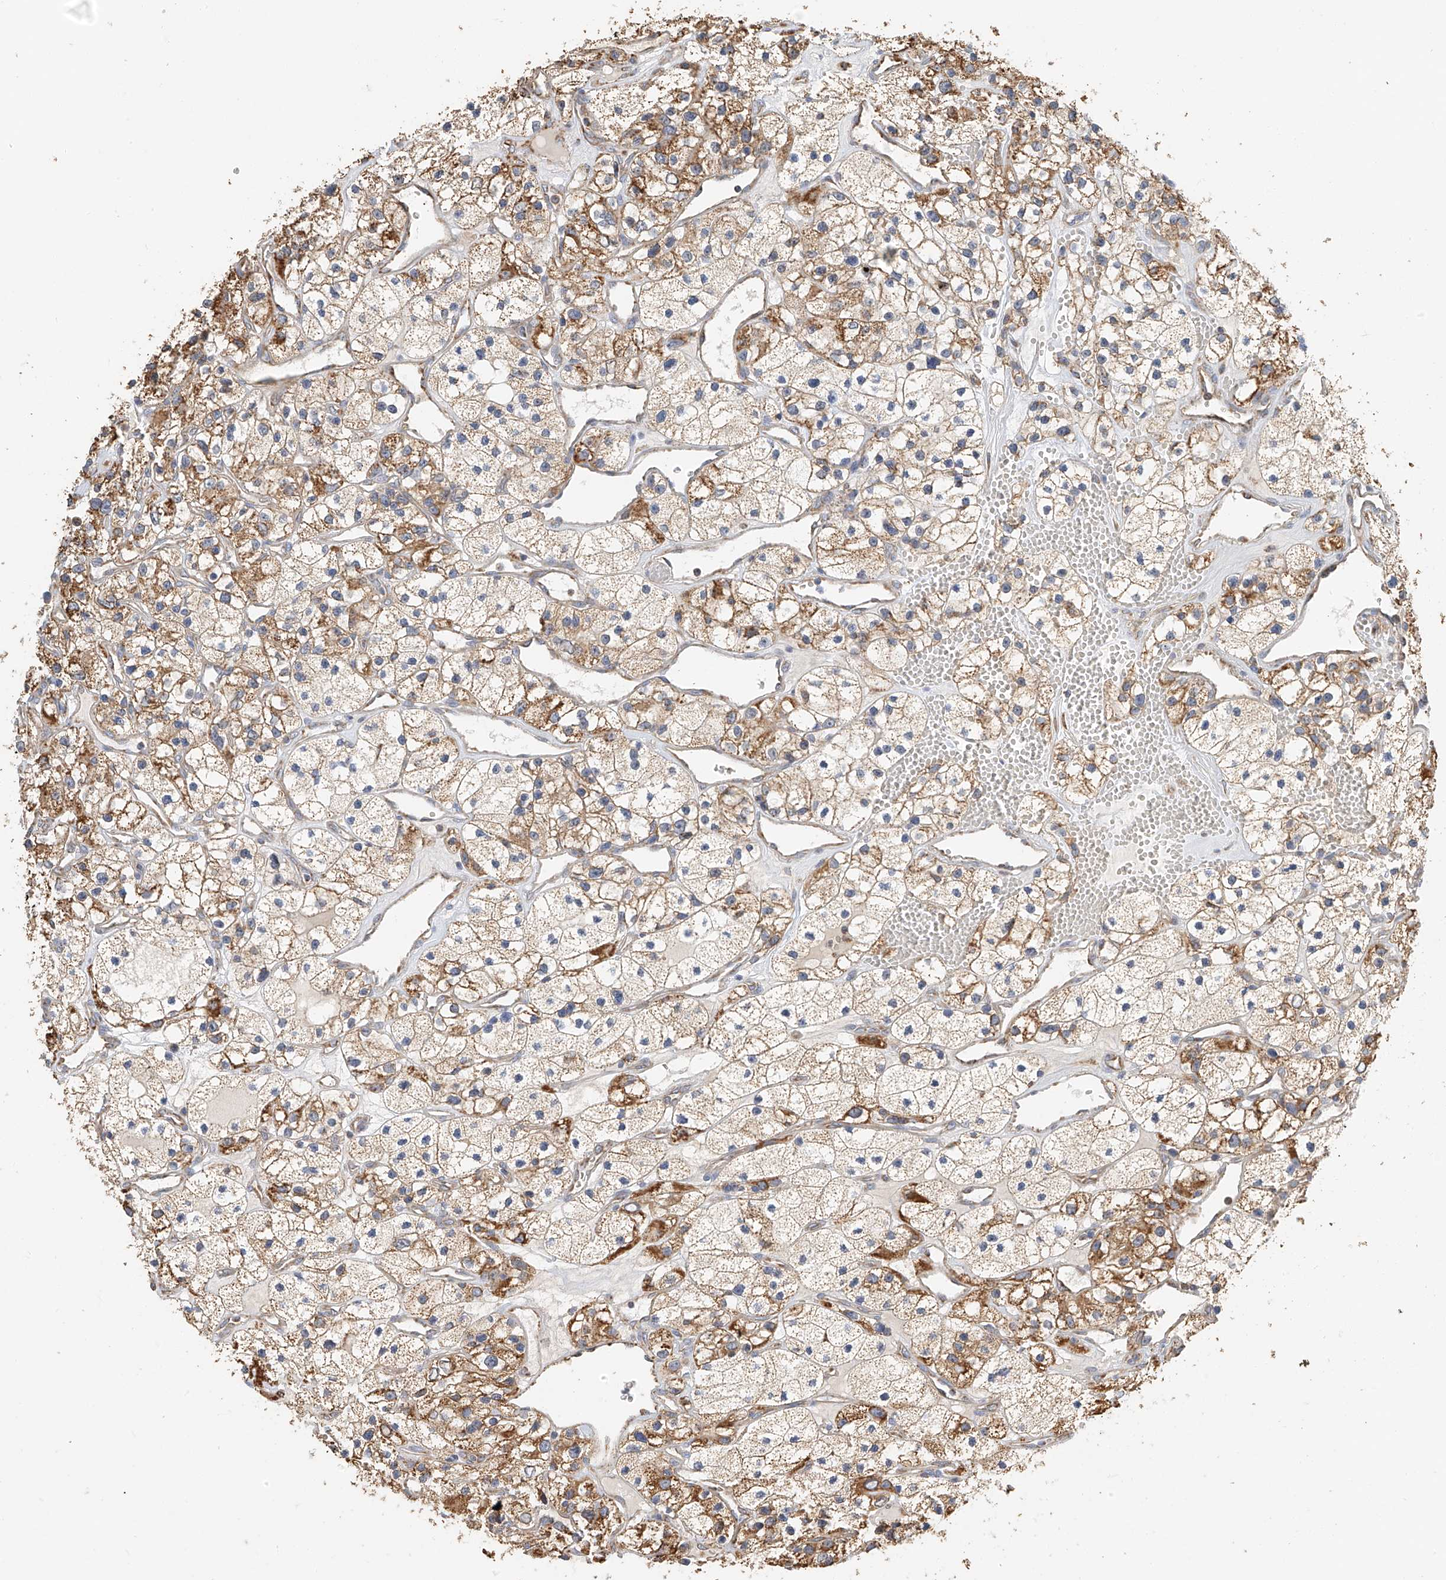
{"staining": {"intensity": "moderate", "quantity": ">75%", "location": "cytoplasmic/membranous"}, "tissue": "renal cancer", "cell_type": "Tumor cells", "image_type": "cancer", "snomed": [{"axis": "morphology", "description": "Adenocarcinoma, NOS"}, {"axis": "topography", "description": "Kidney"}], "caption": "Renal adenocarcinoma stained with DAB IHC demonstrates medium levels of moderate cytoplasmic/membranous expression in approximately >75% of tumor cells.", "gene": "YIPF7", "patient": {"sex": "female", "age": 57}}